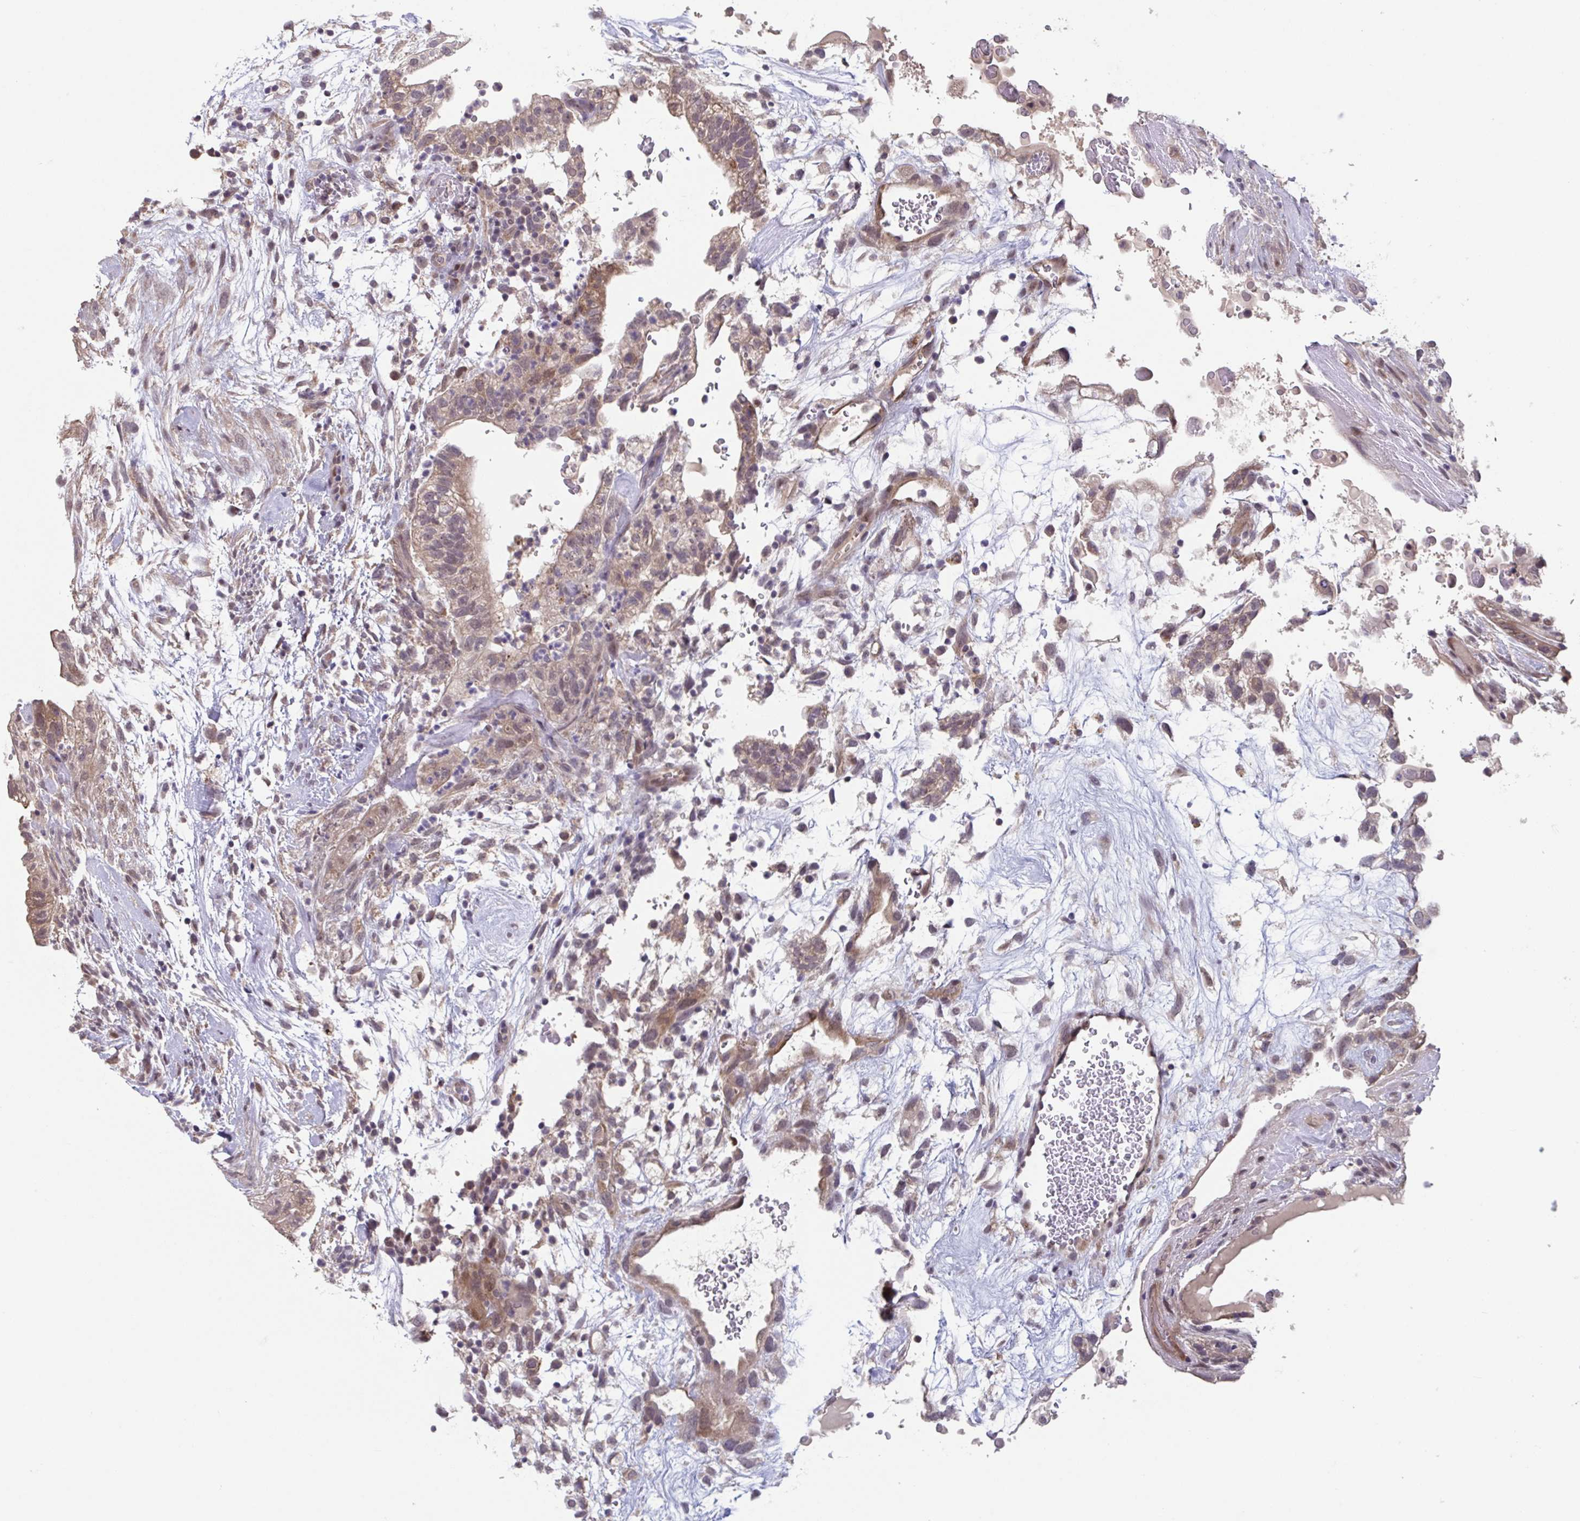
{"staining": {"intensity": "weak", "quantity": ">75%", "location": "cytoplasmic/membranous"}, "tissue": "testis cancer", "cell_type": "Tumor cells", "image_type": "cancer", "snomed": [{"axis": "morphology", "description": "Carcinoma, Embryonal, NOS"}, {"axis": "topography", "description": "Testis"}], "caption": "Immunohistochemistry (IHC) staining of testis cancer, which displays low levels of weak cytoplasmic/membranous positivity in approximately >75% of tumor cells indicating weak cytoplasmic/membranous protein staining. The staining was performed using DAB (brown) for protein detection and nuclei were counterstained in hematoxylin (blue).", "gene": "RIOK1", "patient": {"sex": "male", "age": 32}}